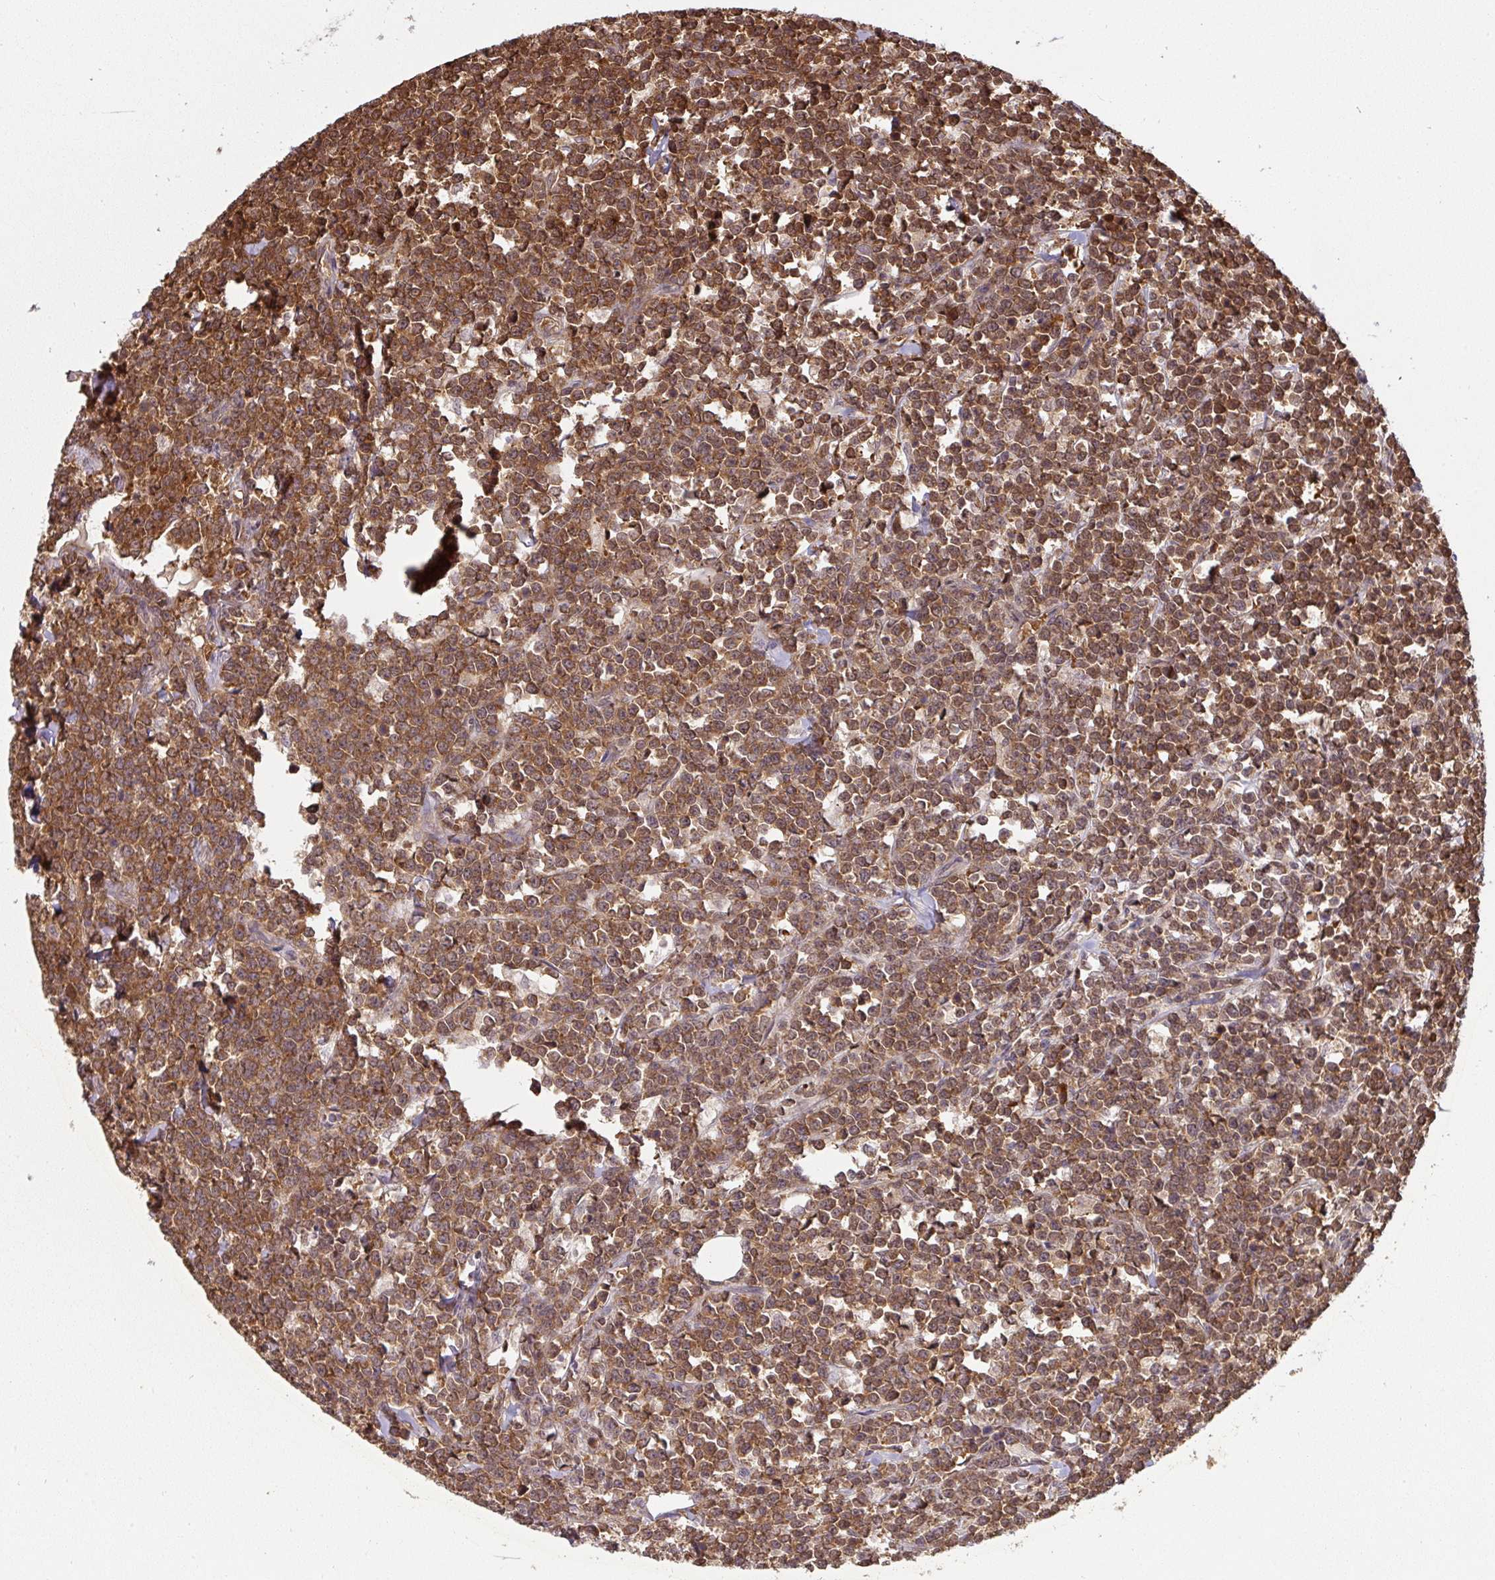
{"staining": {"intensity": "strong", "quantity": ">75%", "location": "cytoplasmic/membranous"}, "tissue": "lymphoma", "cell_type": "Tumor cells", "image_type": "cancer", "snomed": [{"axis": "morphology", "description": "Malignant lymphoma, non-Hodgkin's type, High grade"}, {"axis": "topography", "description": "Small intestine"}, {"axis": "topography", "description": "Colon"}], "caption": "This is an image of IHC staining of lymphoma, which shows strong staining in the cytoplasmic/membranous of tumor cells.", "gene": "ST13", "patient": {"sex": "male", "age": 8}}